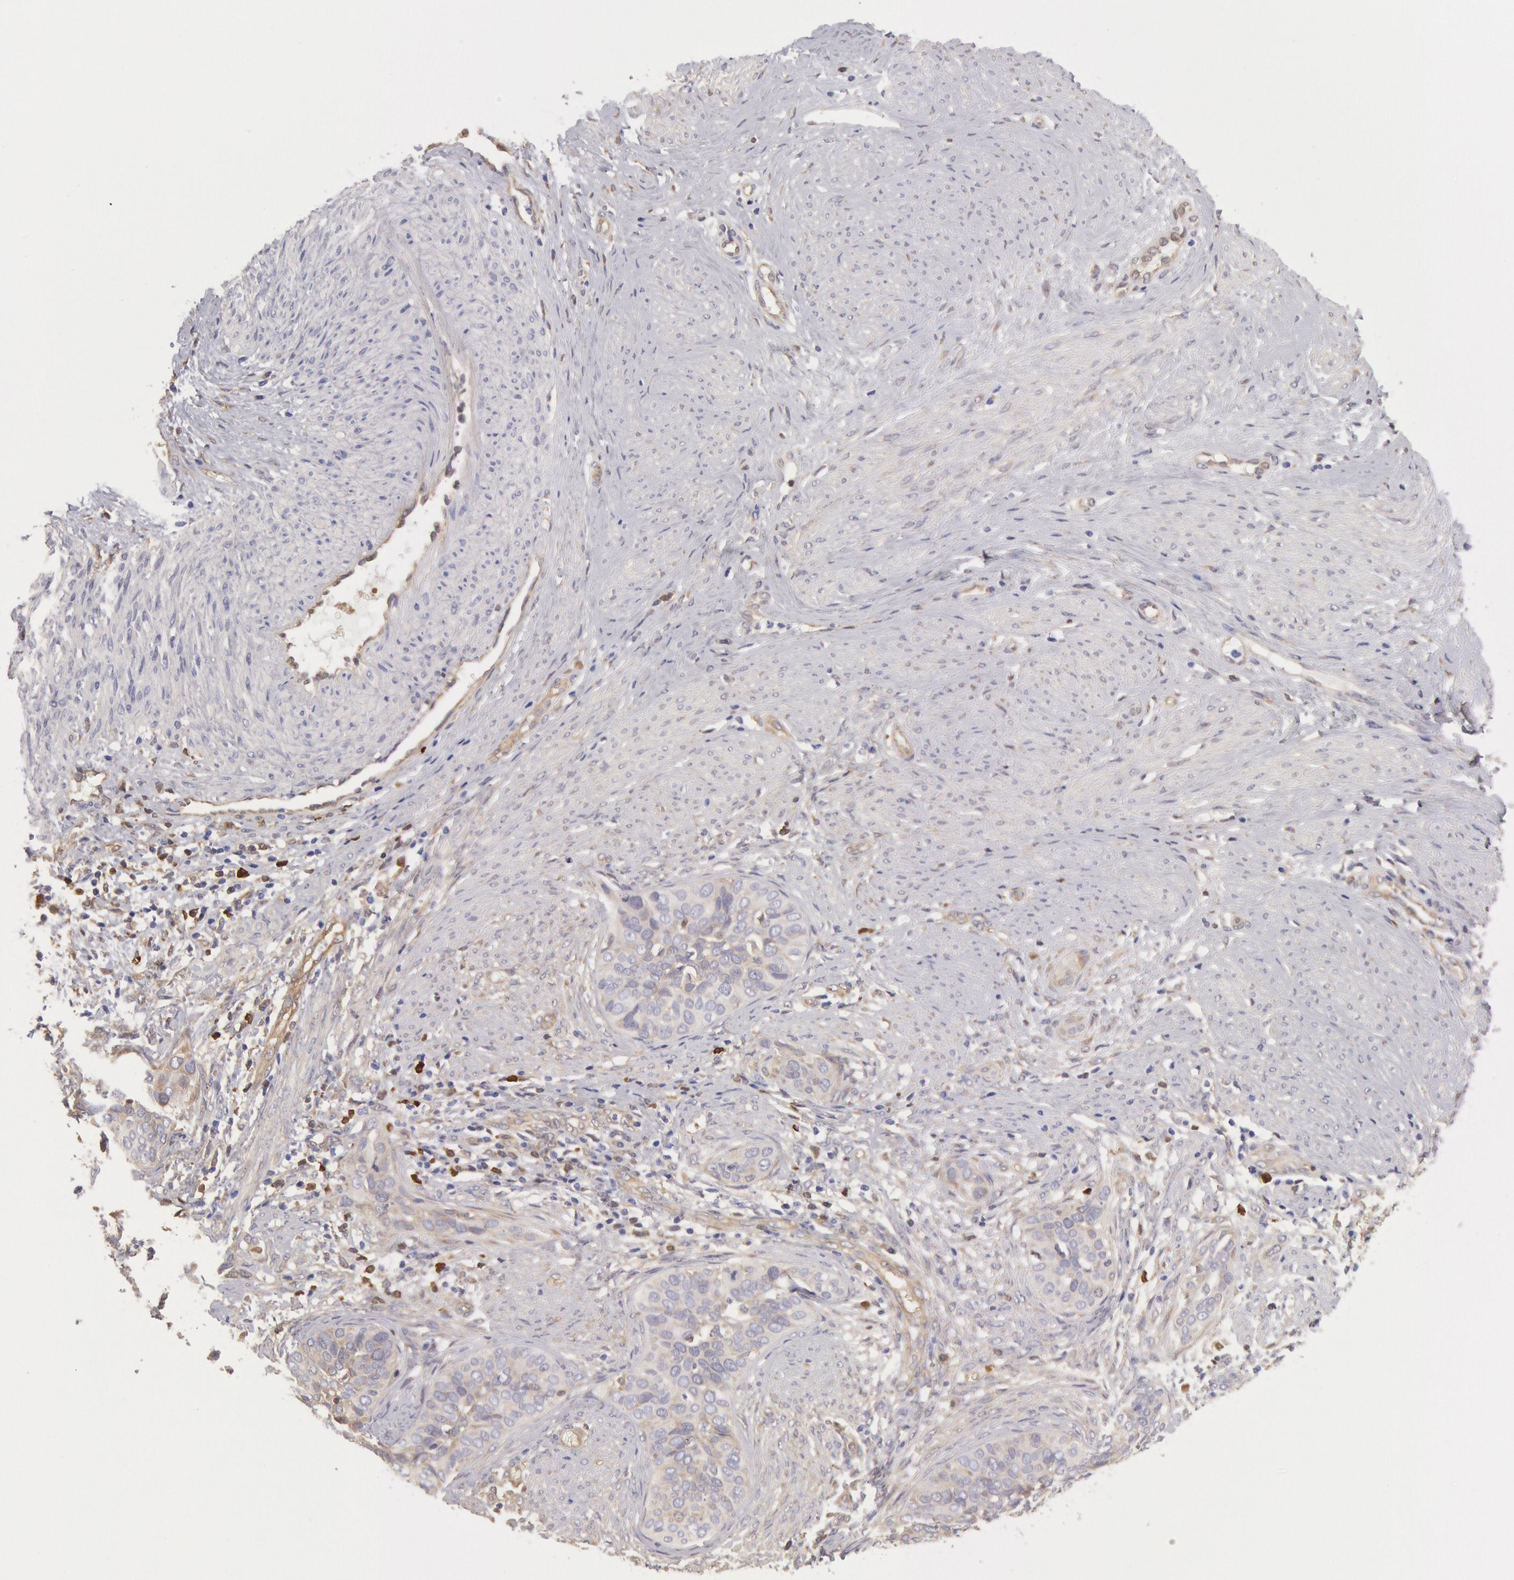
{"staining": {"intensity": "negative", "quantity": "none", "location": "none"}, "tissue": "cervical cancer", "cell_type": "Tumor cells", "image_type": "cancer", "snomed": [{"axis": "morphology", "description": "Squamous cell carcinoma, NOS"}, {"axis": "topography", "description": "Cervix"}], "caption": "Tumor cells are negative for protein expression in human squamous cell carcinoma (cervical).", "gene": "CCDC50", "patient": {"sex": "female", "age": 31}}